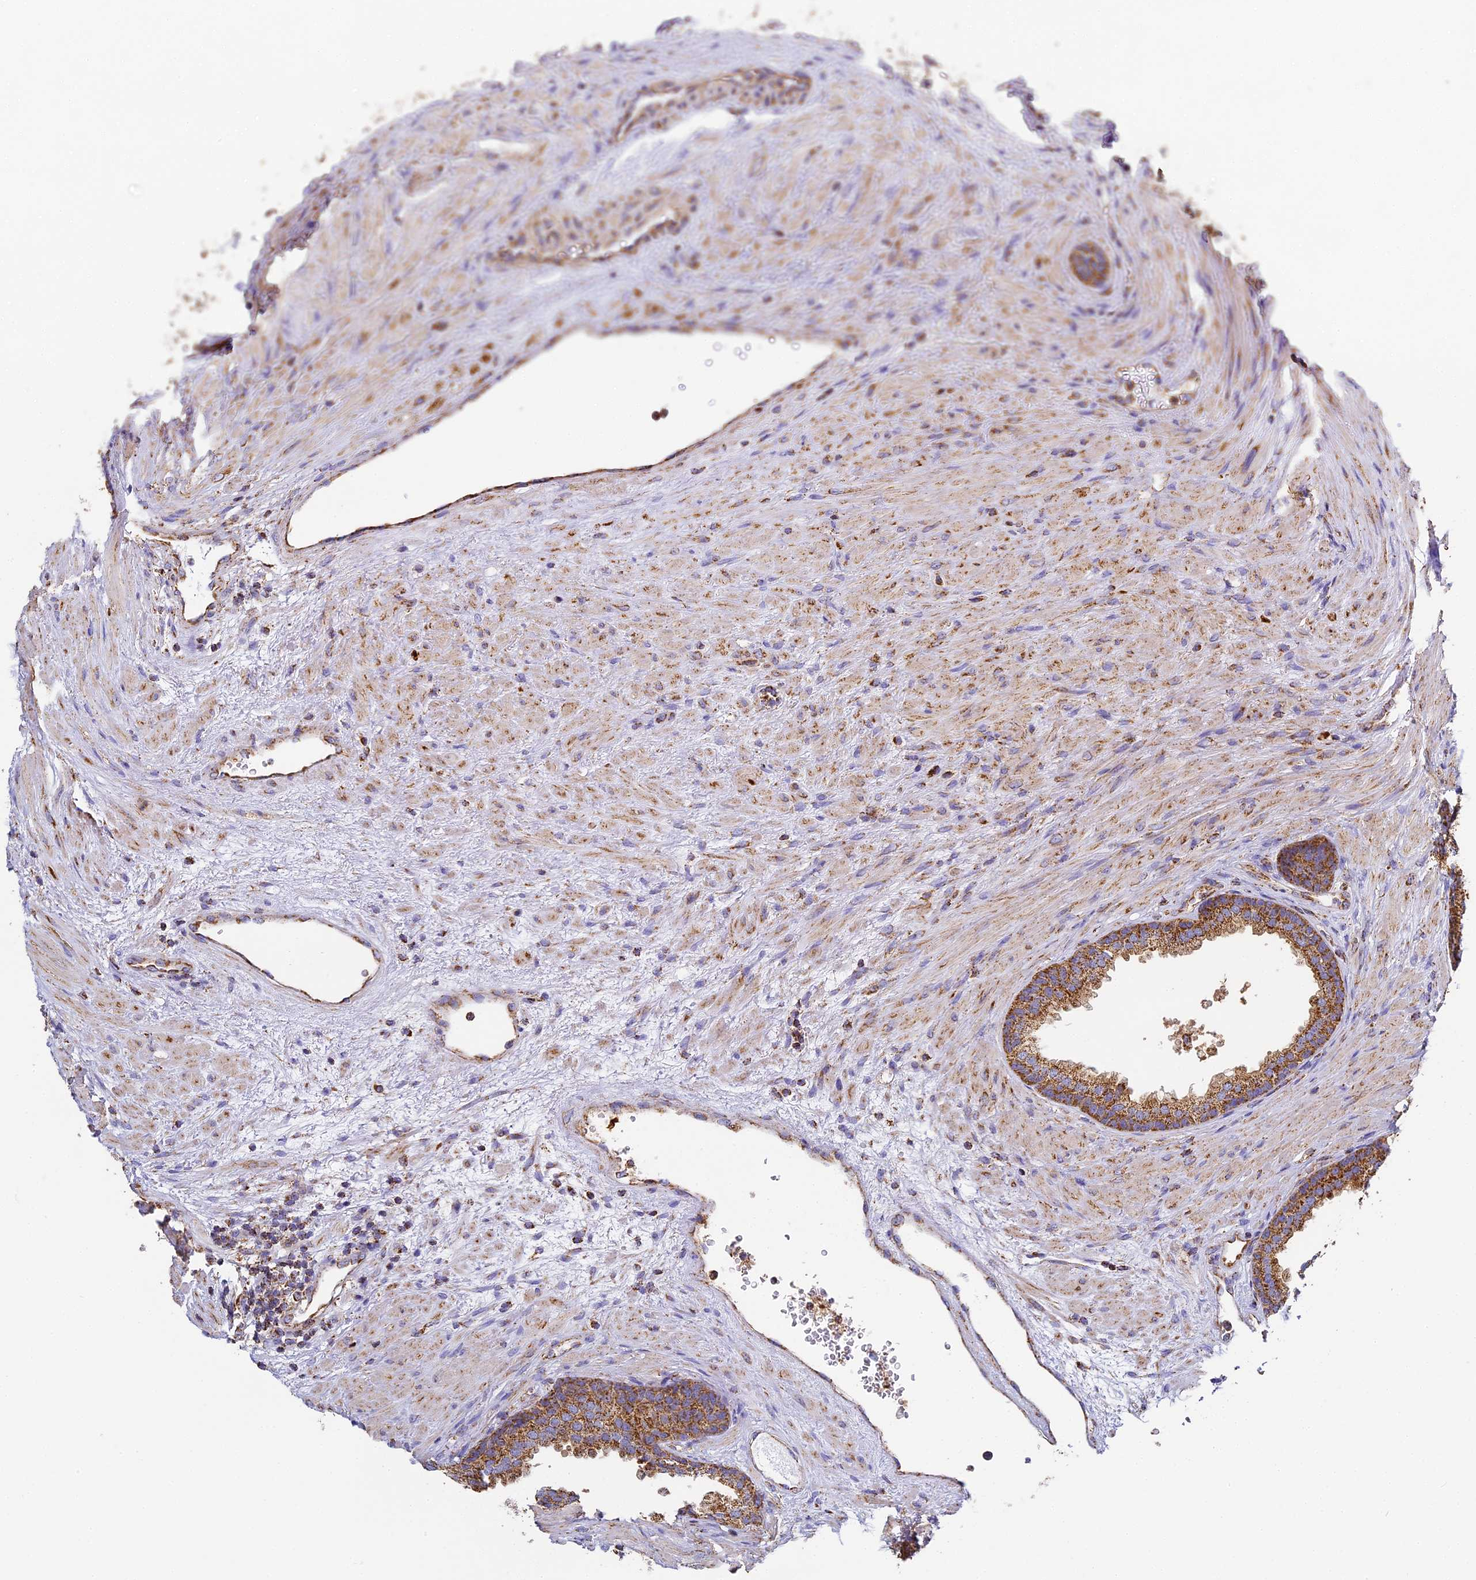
{"staining": {"intensity": "strong", "quantity": ">75%", "location": "cytoplasmic/membranous"}, "tissue": "prostate", "cell_type": "Glandular cells", "image_type": "normal", "snomed": [{"axis": "morphology", "description": "Normal tissue, NOS"}, {"axis": "topography", "description": "Prostate"}], "caption": "Protein analysis of normal prostate demonstrates strong cytoplasmic/membranous expression in about >75% of glandular cells.", "gene": "STK17A", "patient": {"sex": "male", "age": 76}}